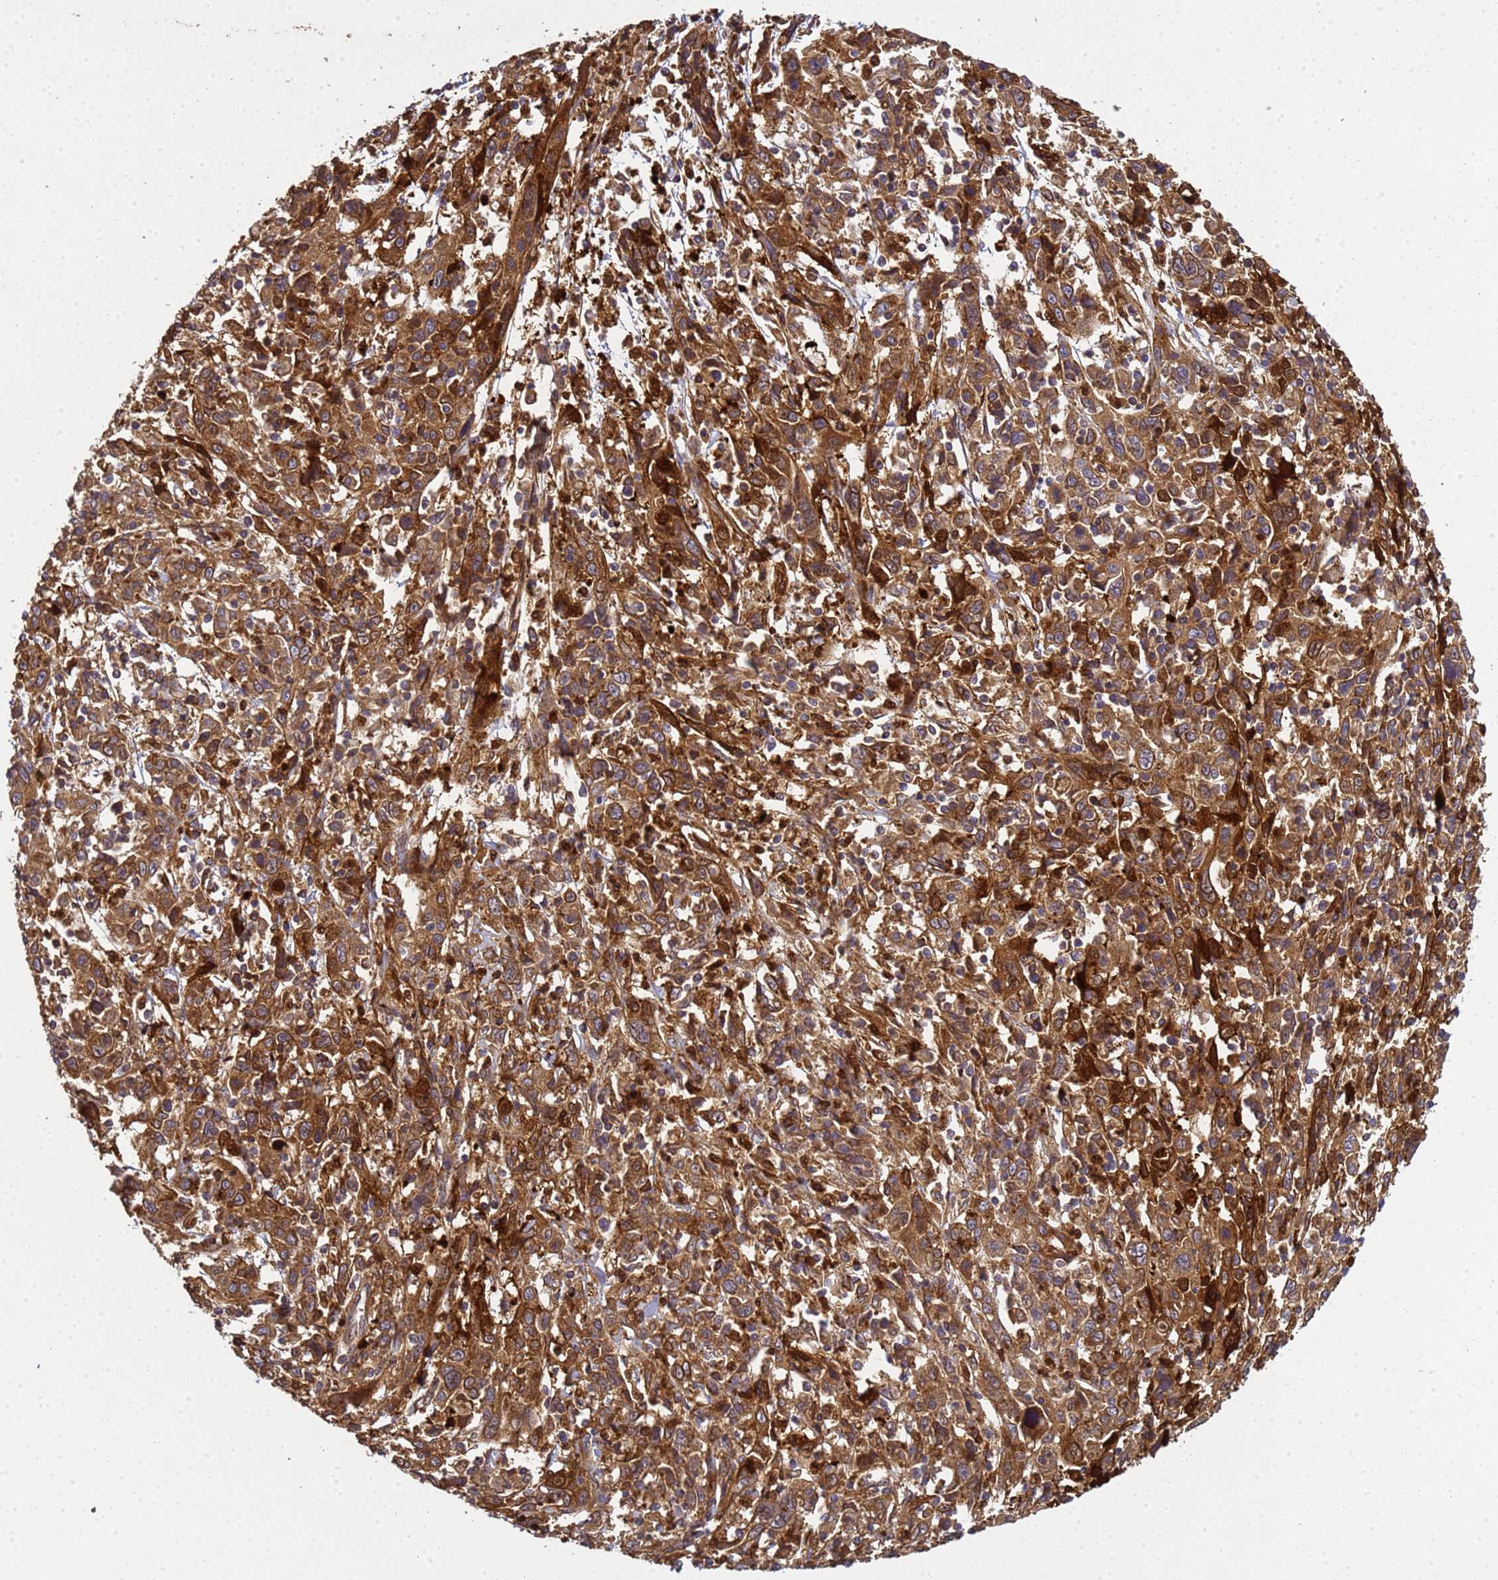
{"staining": {"intensity": "strong", "quantity": ">75%", "location": "cytoplasmic/membranous"}, "tissue": "cervical cancer", "cell_type": "Tumor cells", "image_type": "cancer", "snomed": [{"axis": "morphology", "description": "Squamous cell carcinoma, NOS"}, {"axis": "topography", "description": "Cervix"}], "caption": "A micrograph of squamous cell carcinoma (cervical) stained for a protein shows strong cytoplasmic/membranous brown staining in tumor cells. Immunohistochemistry (ihc) stains the protein in brown and the nuclei are stained blue.", "gene": "C8orf34", "patient": {"sex": "female", "age": 46}}